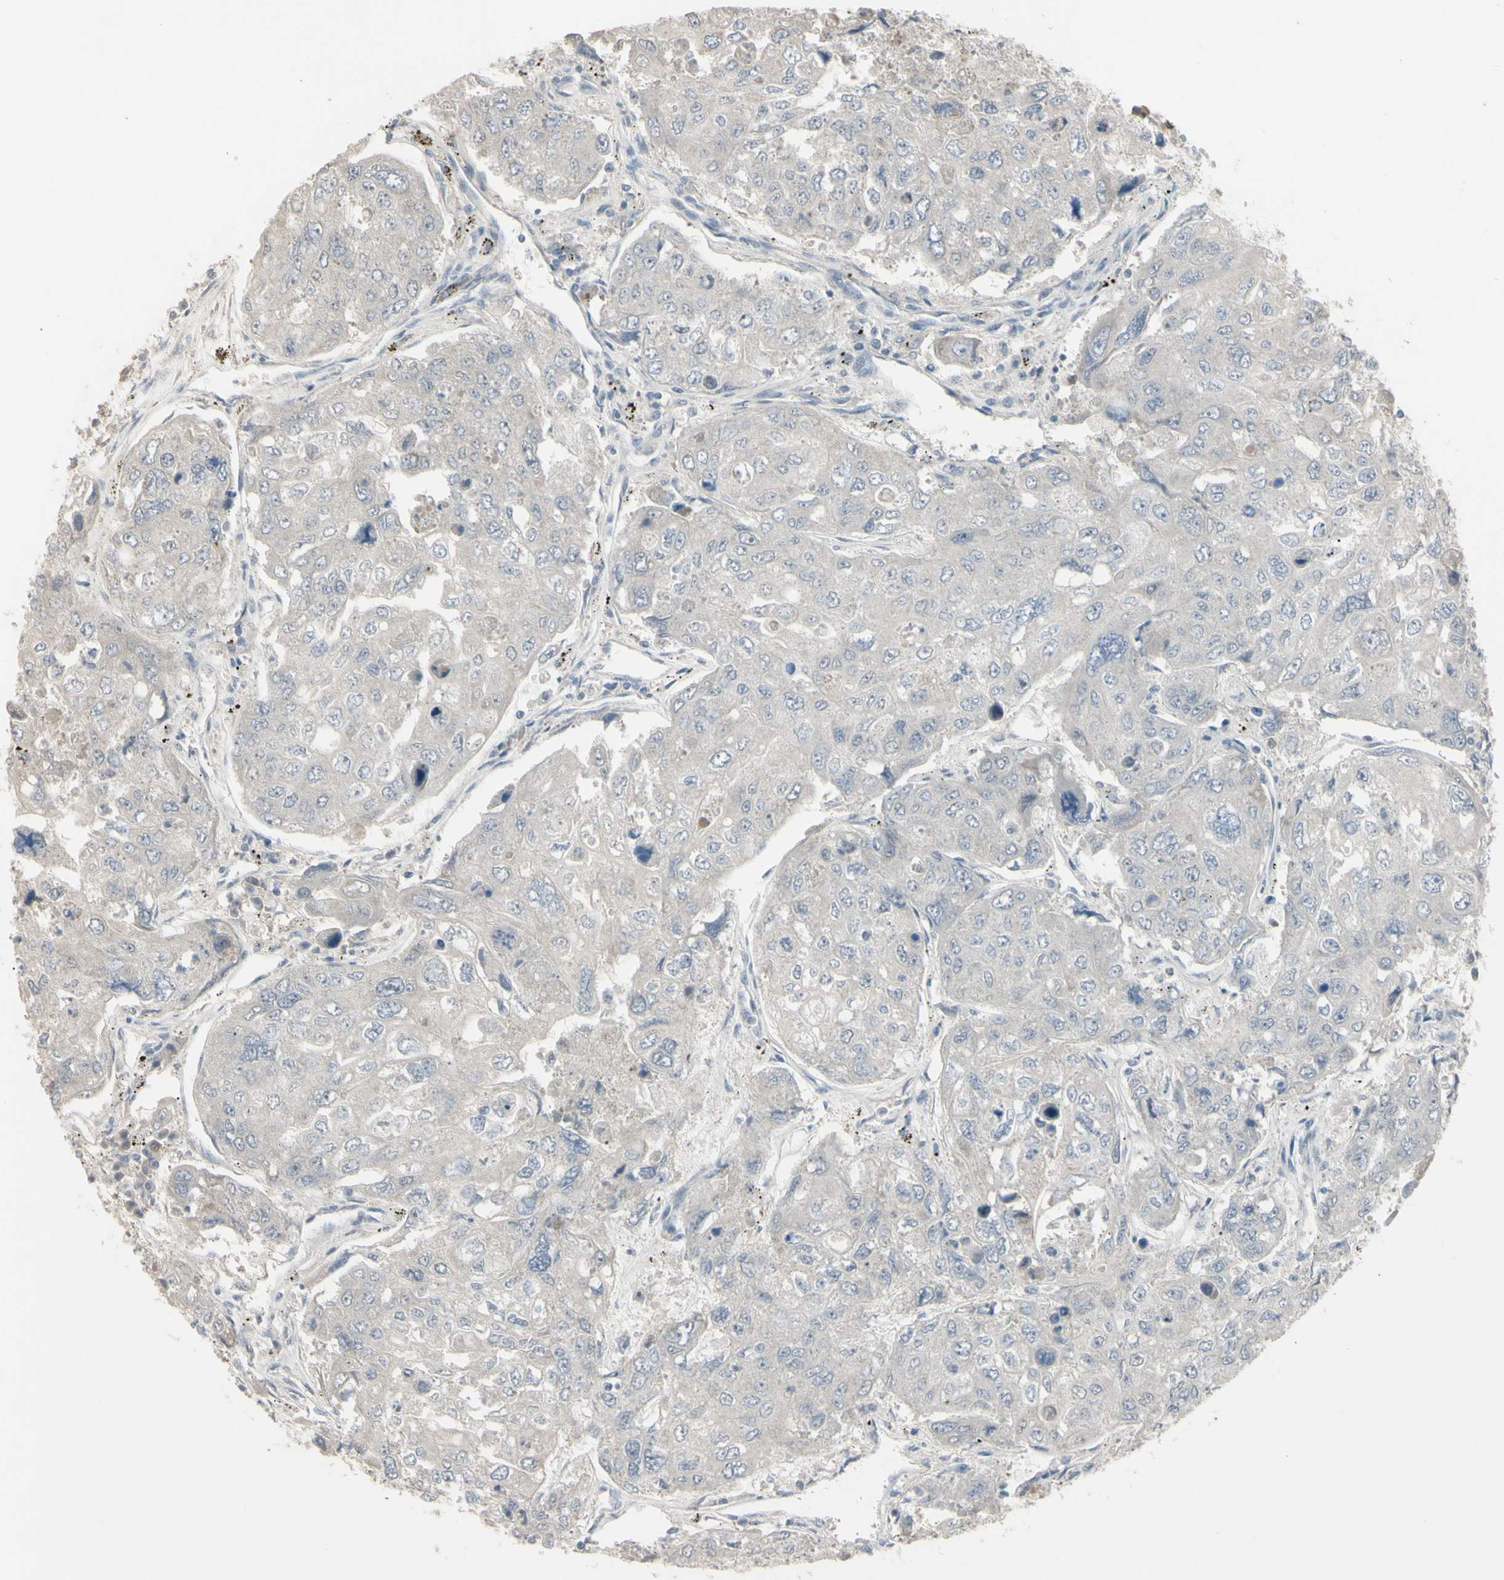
{"staining": {"intensity": "negative", "quantity": "none", "location": "none"}, "tissue": "urothelial cancer", "cell_type": "Tumor cells", "image_type": "cancer", "snomed": [{"axis": "morphology", "description": "Urothelial carcinoma, High grade"}, {"axis": "topography", "description": "Lymph node"}, {"axis": "topography", "description": "Urinary bladder"}], "caption": "Urothelial cancer was stained to show a protein in brown. There is no significant positivity in tumor cells.", "gene": "PIAS4", "patient": {"sex": "male", "age": 51}}